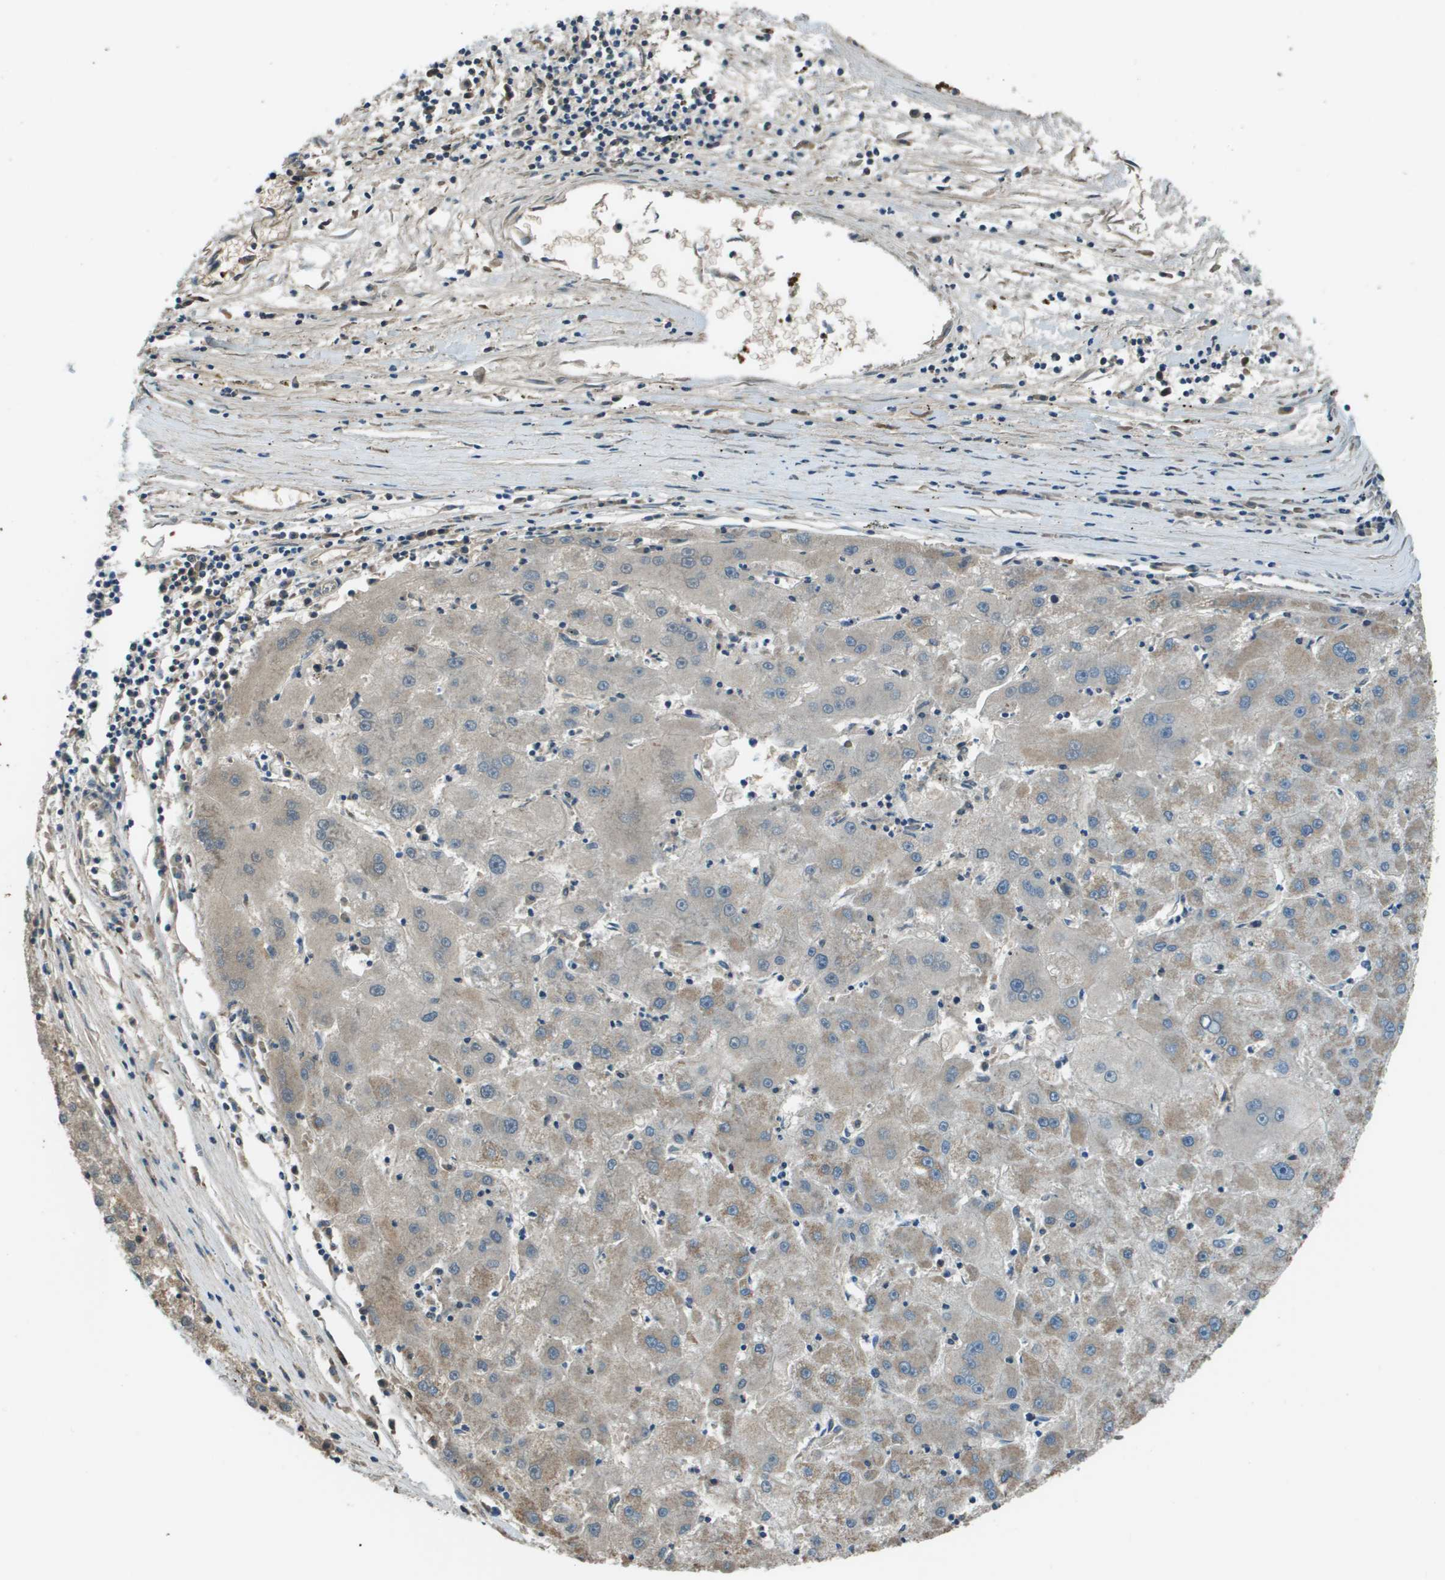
{"staining": {"intensity": "moderate", "quantity": "<25%", "location": "cytoplasmic/membranous"}, "tissue": "liver cancer", "cell_type": "Tumor cells", "image_type": "cancer", "snomed": [{"axis": "morphology", "description": "Carcinoma, Hepatocellular, NOS"}, {"axis": "topography", "description": "Liver"}], "caption": "High-power microscopy captured an IHC image of liver cancer (hepatocellular carcinoma), revealing moderate cytoplasmic/membranous positivity in about <25% of tumor cells. Using DAB (brown) and hematoxylin (blue) stains, captured at high magnification using brightfield microscopy.", "gene": "TMEM51", "patient": {"sex": "male", "age": 72}}